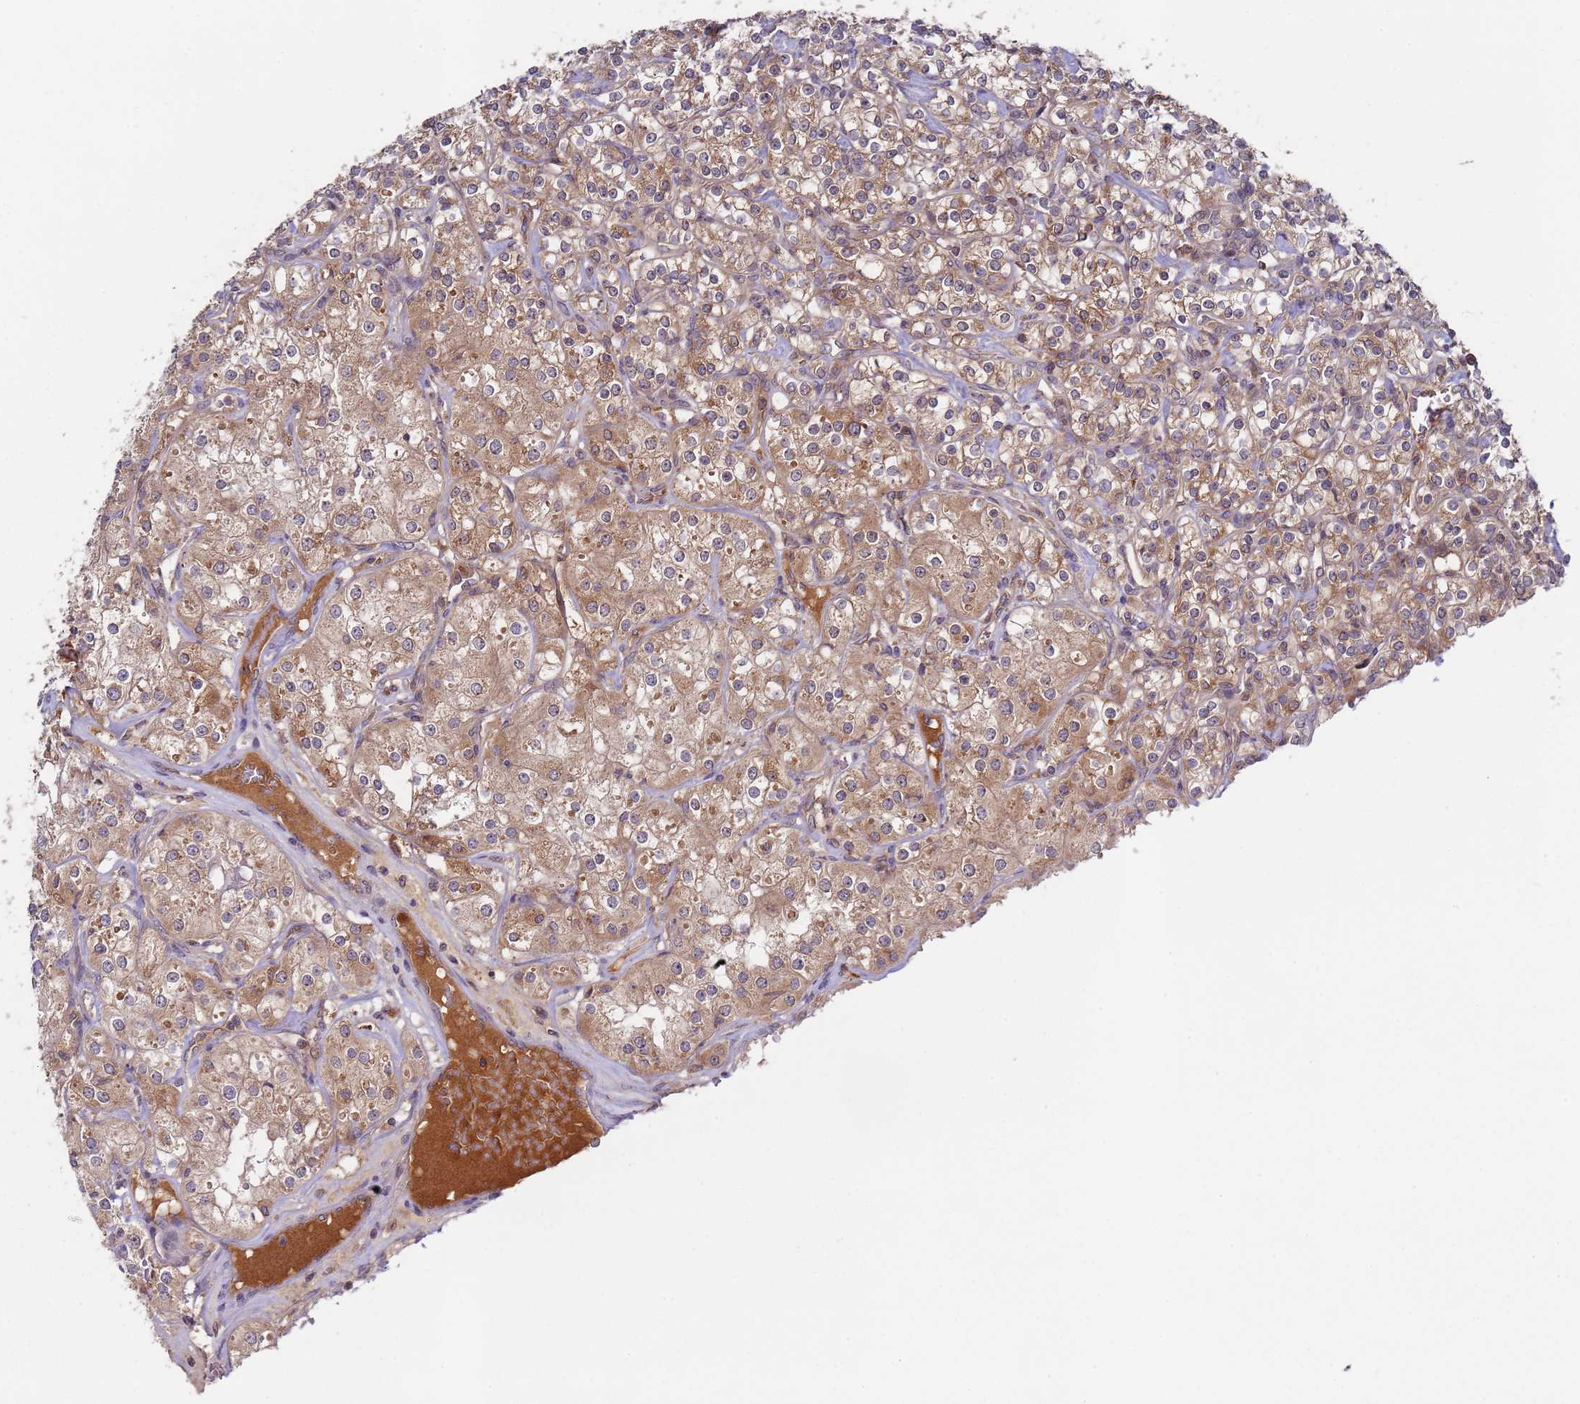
{"staining": {"intensity": "moderate", "quantity": ">75%", "location": "cytoplasmic/membranous"}, "tissue": "renal cancer", "cell_type": "Tumor cells", "image_type": "cancer", "snomed": [{"axis": "morphology", "description": "Adenocarcinoma, NOS"}, {"axis": "topography", "description": "Kidney"}], "caption": "A photomicrograph showing moderate cytoplasmic/membranous expression in about >75% of tumor cells in renal cancer (adenocarcinoma), as visualized by brown immunohistochemical staining.", "gene": "OR5A2", "patient": {"sex": "male", "age": 77}}